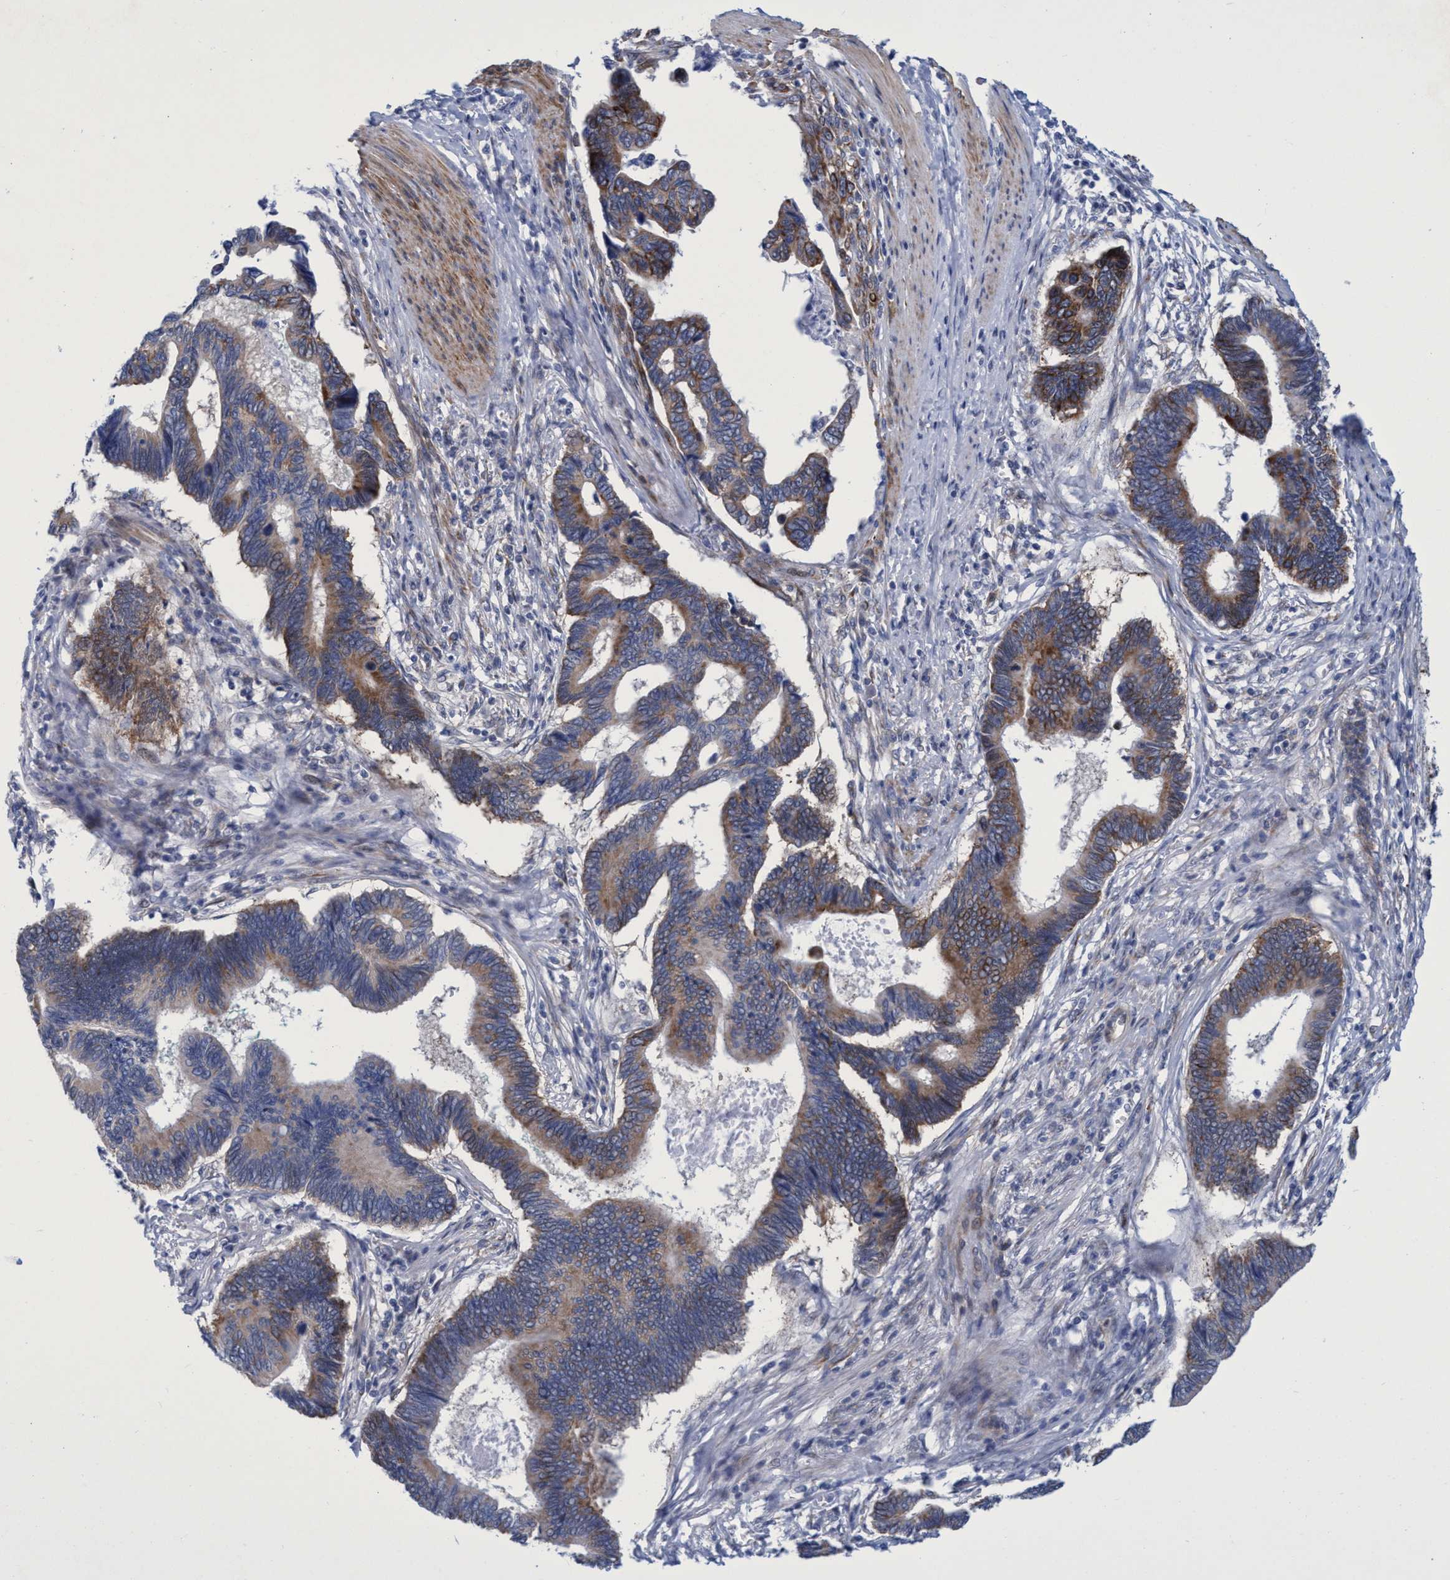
{"staining": {"intensity": "strong", "quantity": ">75%", "location": "cytoplasmic/membranous"}, "tissue": "pancreatic cancer", "cell_type": "Tumor cells", "image_type": "cancer", "snomed": [{"axis": "morphology", "description": "Adenocarcinoma, NOS"}, {"axis": "topography", "description": "Pancreas"}], "caption": "IHC histopathology image of neoplastic tissue: human pancreatic cancer (adenocarcinoma) stained using IHC exhibits high levels of strong protein expression localized specifically in the cytoplasmic/membranous of tumor cells, appearing as a cytoplasmic/membranous brown color.", "gene": "R3HCC1", "patient": {"sex": "female", "age": 70}}